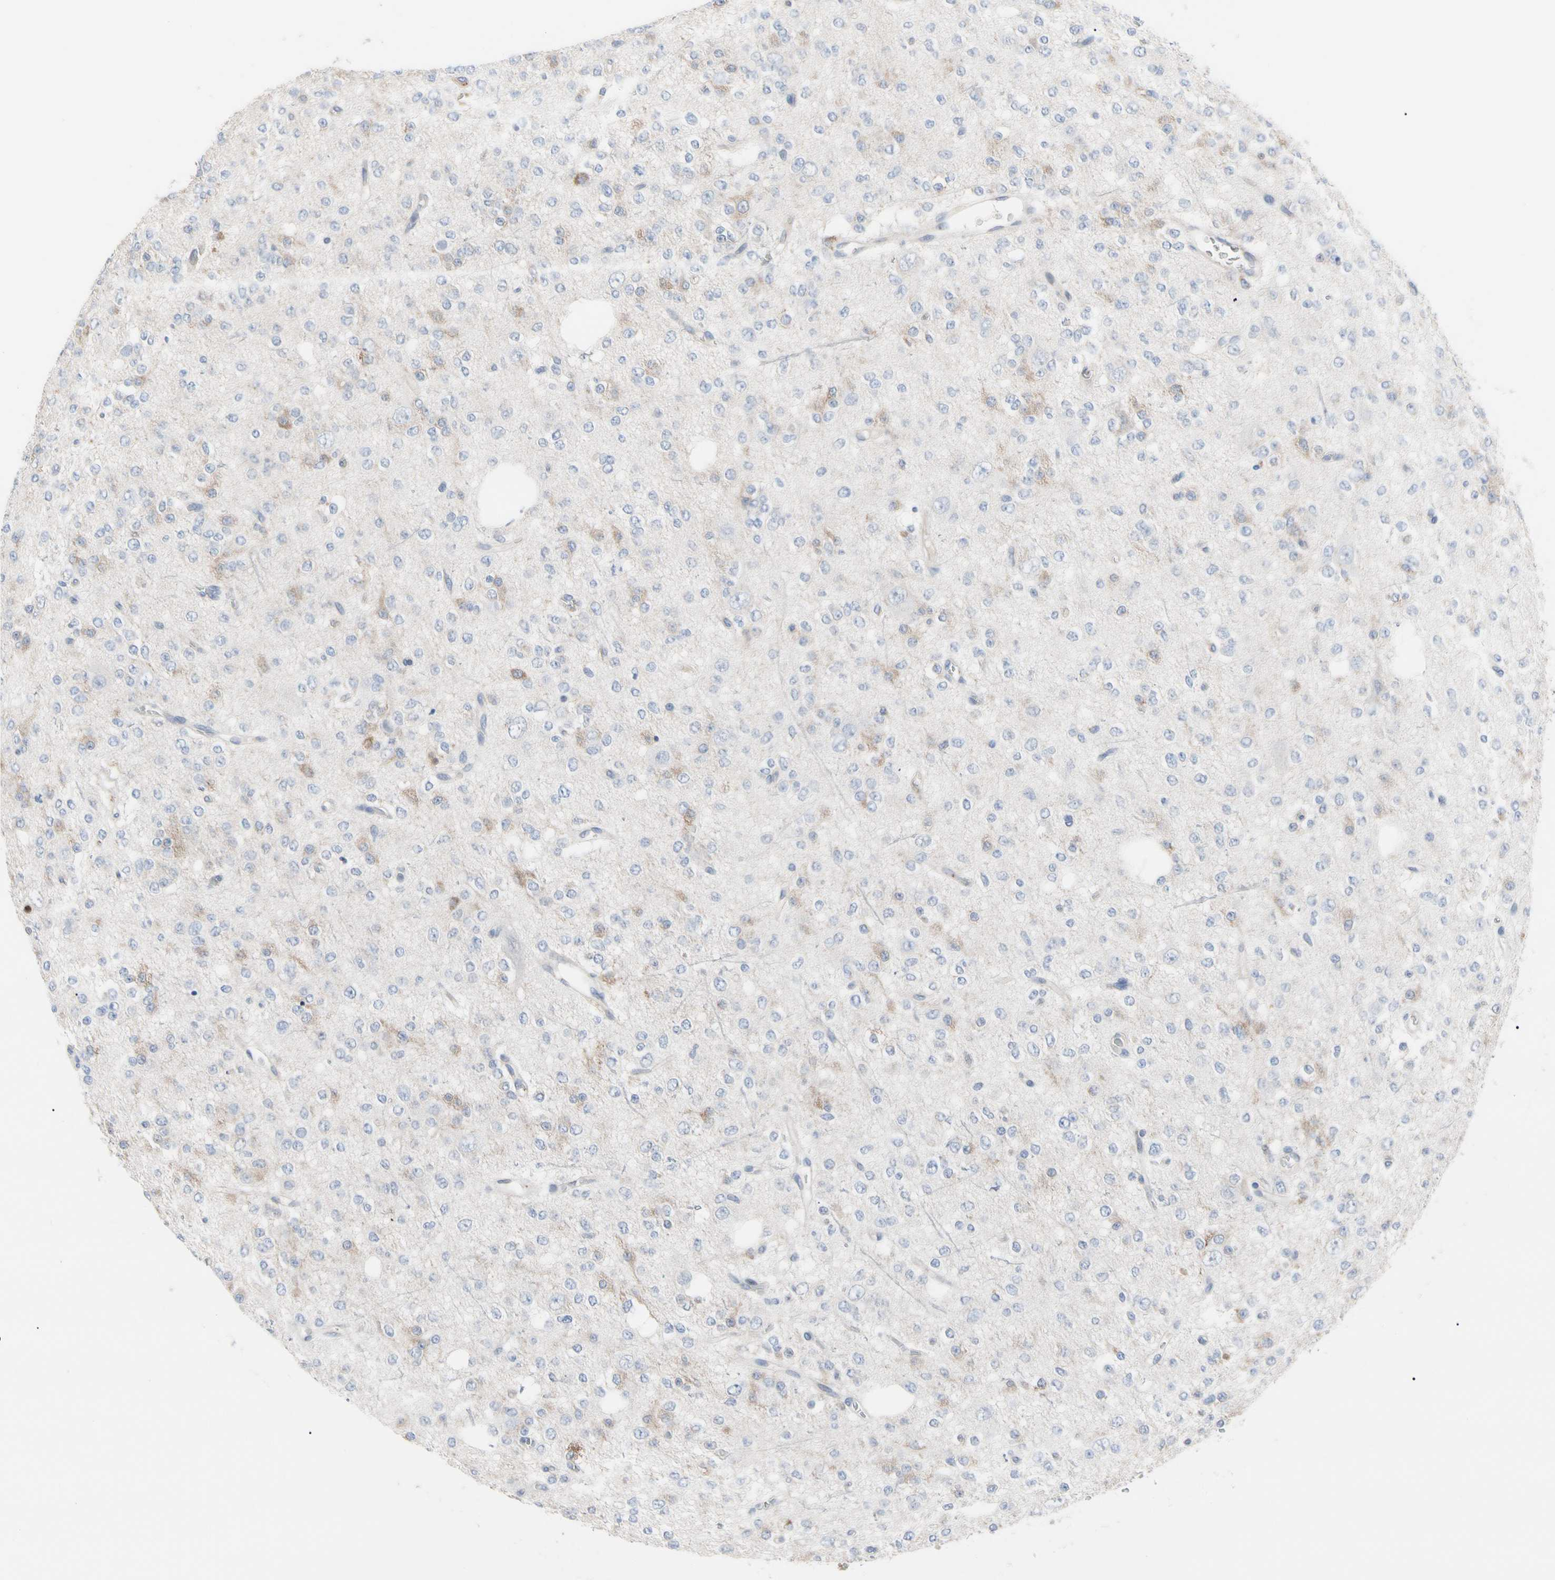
{"staining": {"intensity": "weak", "quantity": "<25%", "location": "cytoplasmic/membranous"}, "tissue": "glioma", "cell_type": "Tumor cells", "image_type": "cancer", "snomed": [{"axis": "morphology", "description": "Glioma, malignant, Low grade"}, {"axis": "topography", "description": "Brain"}], "caption": "Tumor cells are negative for brown protein staining in malignant glioma (low-grade).", "gene": "MCL1", "patient": {"sex": "male", "age": 38}}